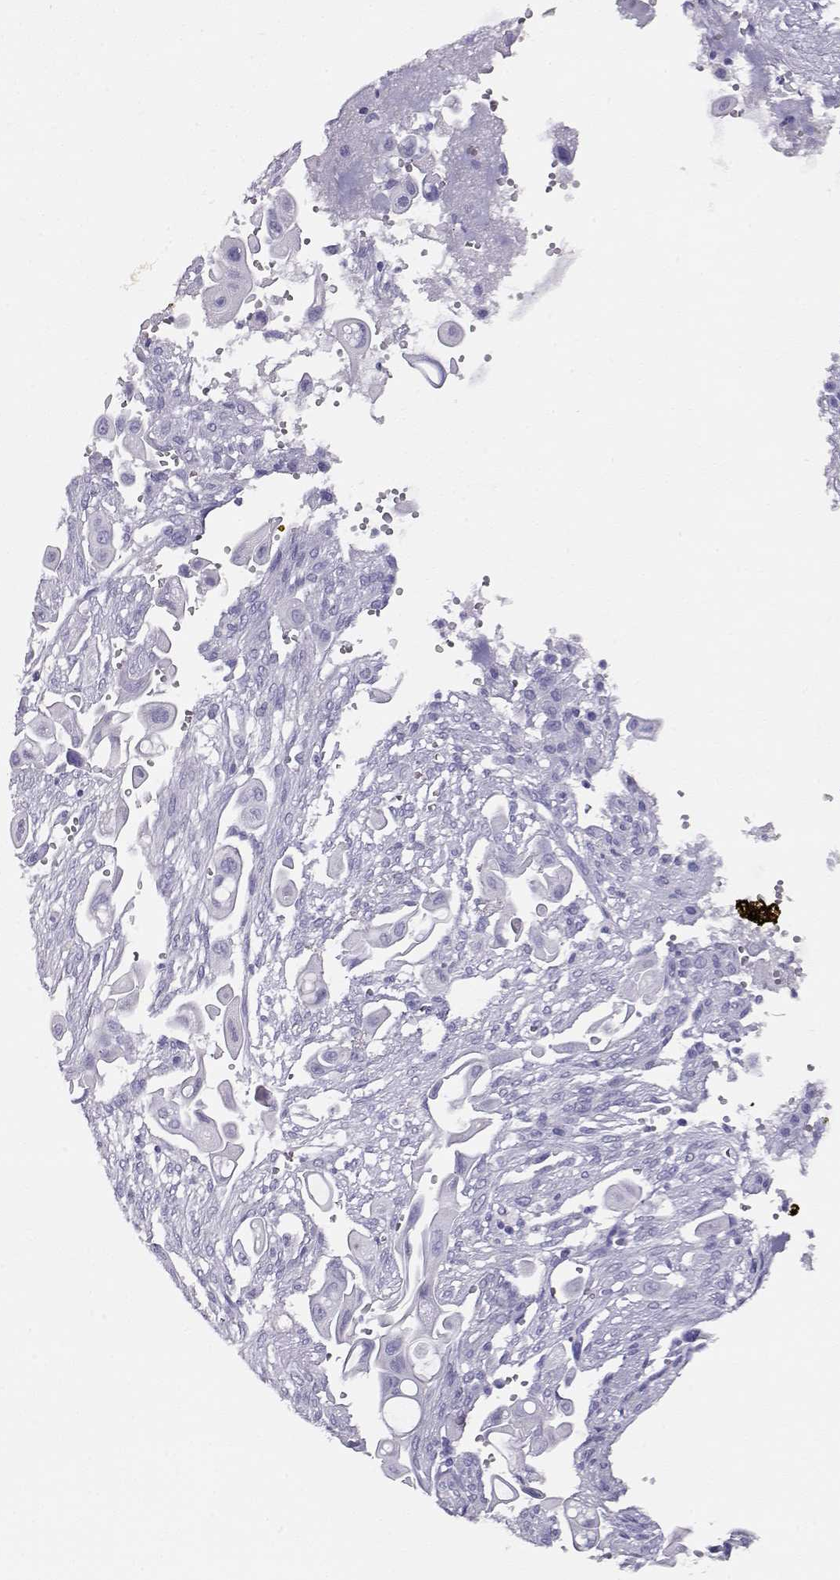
{"staining": {"intensity": "negative", "quantity": "none", "location": "none"}, "tissue": "pancreatic cancer", "cell_type": "Tumor cells", "image_type": "cancer", "snomed": [{"axis": "morphology", "description": "Adenocarcinoma, NOS"}, {"axis": "topography", "description": "Pancreas"}], "caption": "This is a image of immunohistochemistry (IHC) staining of pancreatic adenocarcinoma, which shows no expression in tumor cells.", "gene": "CRX", "patient": {"sex": "male", "age": 50}}